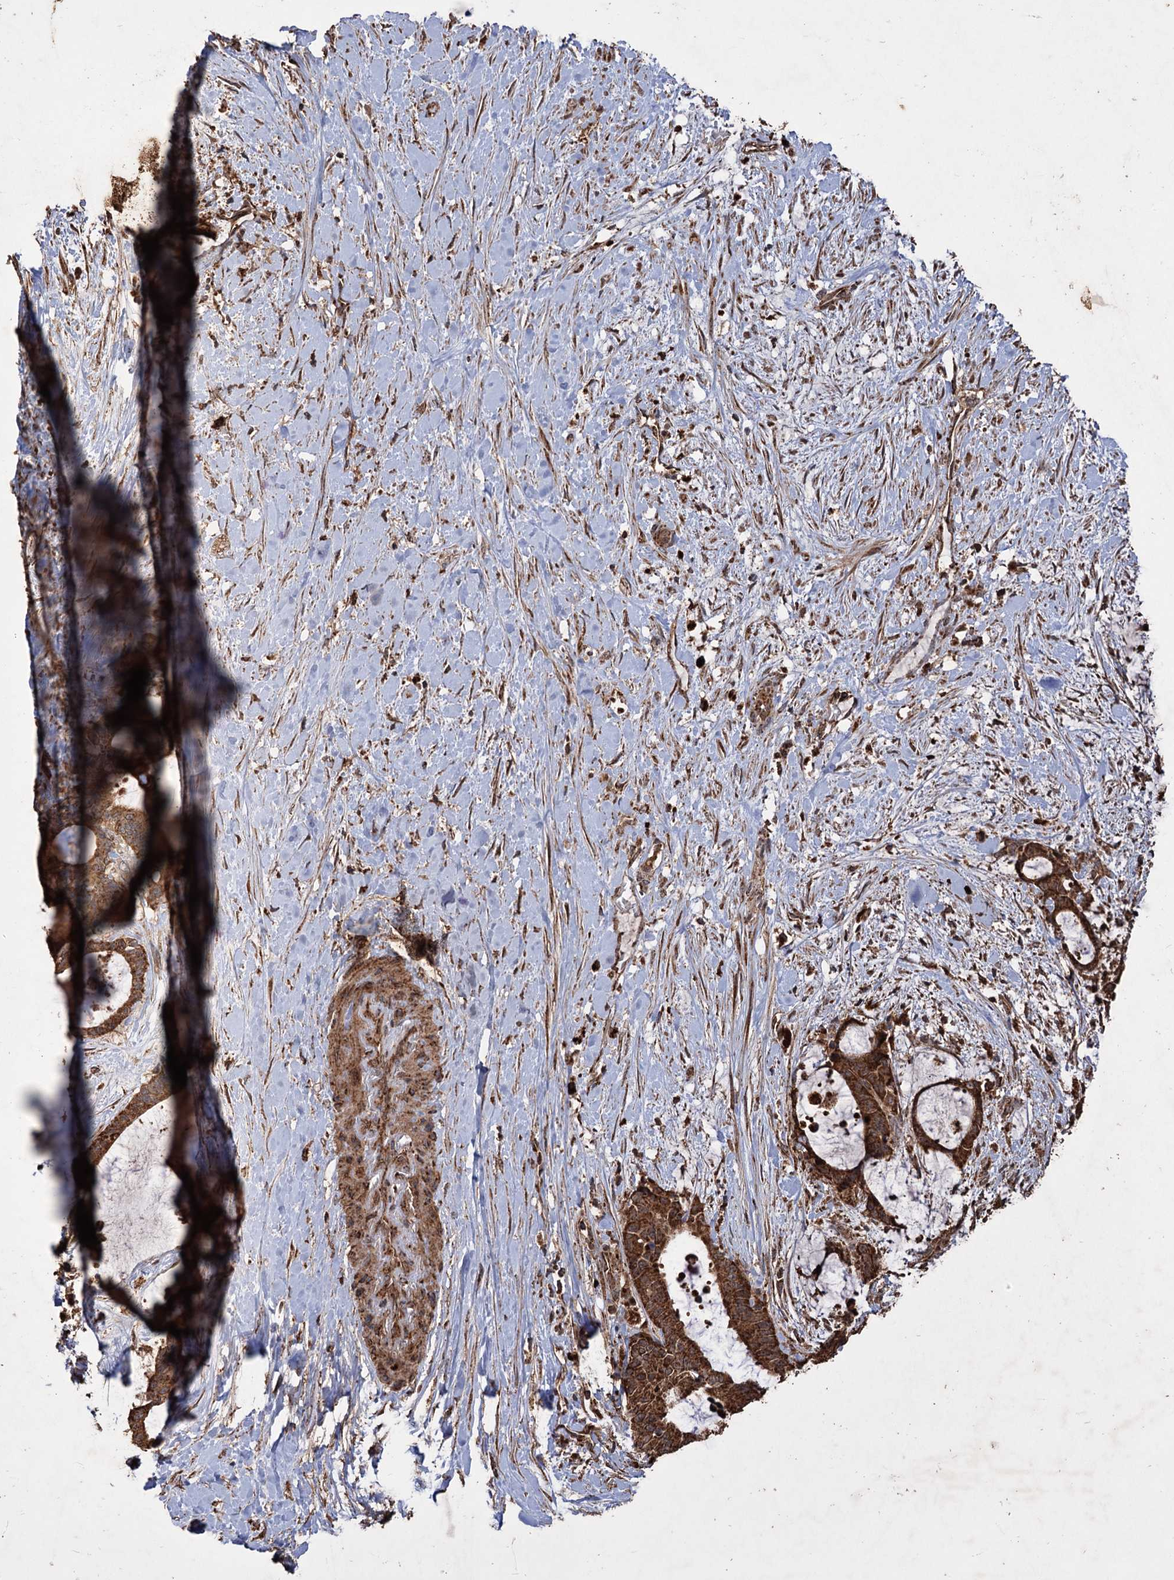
{"staining": {"intensity": "strong", "quantity": ">75%", "location": "cytoplasmic/membranous"}, "tissue": "liver cancer", "cell_type": "Tumor cells", "image_type": "cancer", "snomed": [{"axis": "morphology", "description": "Normal tissue, NOS"}, {"axis": "morphology", "description": "Cholangiocarcinoma"}, {"axis": "topography", "description": "Liver"}, {"axis": "topography", "description": "Peripheral nerve tissue"}], "caption": "IHC micrograph of neoplastic tissue: liver cancer stained using immunohistochemistry exhibits high levels of strong protein expression localized specifically in the cytoplasmic/membranous of tumor cells, appearing as a cytoplasmic/membranous brown color.", "gene": "IPO4", "patient": {"sex": "female", "age": 73}}